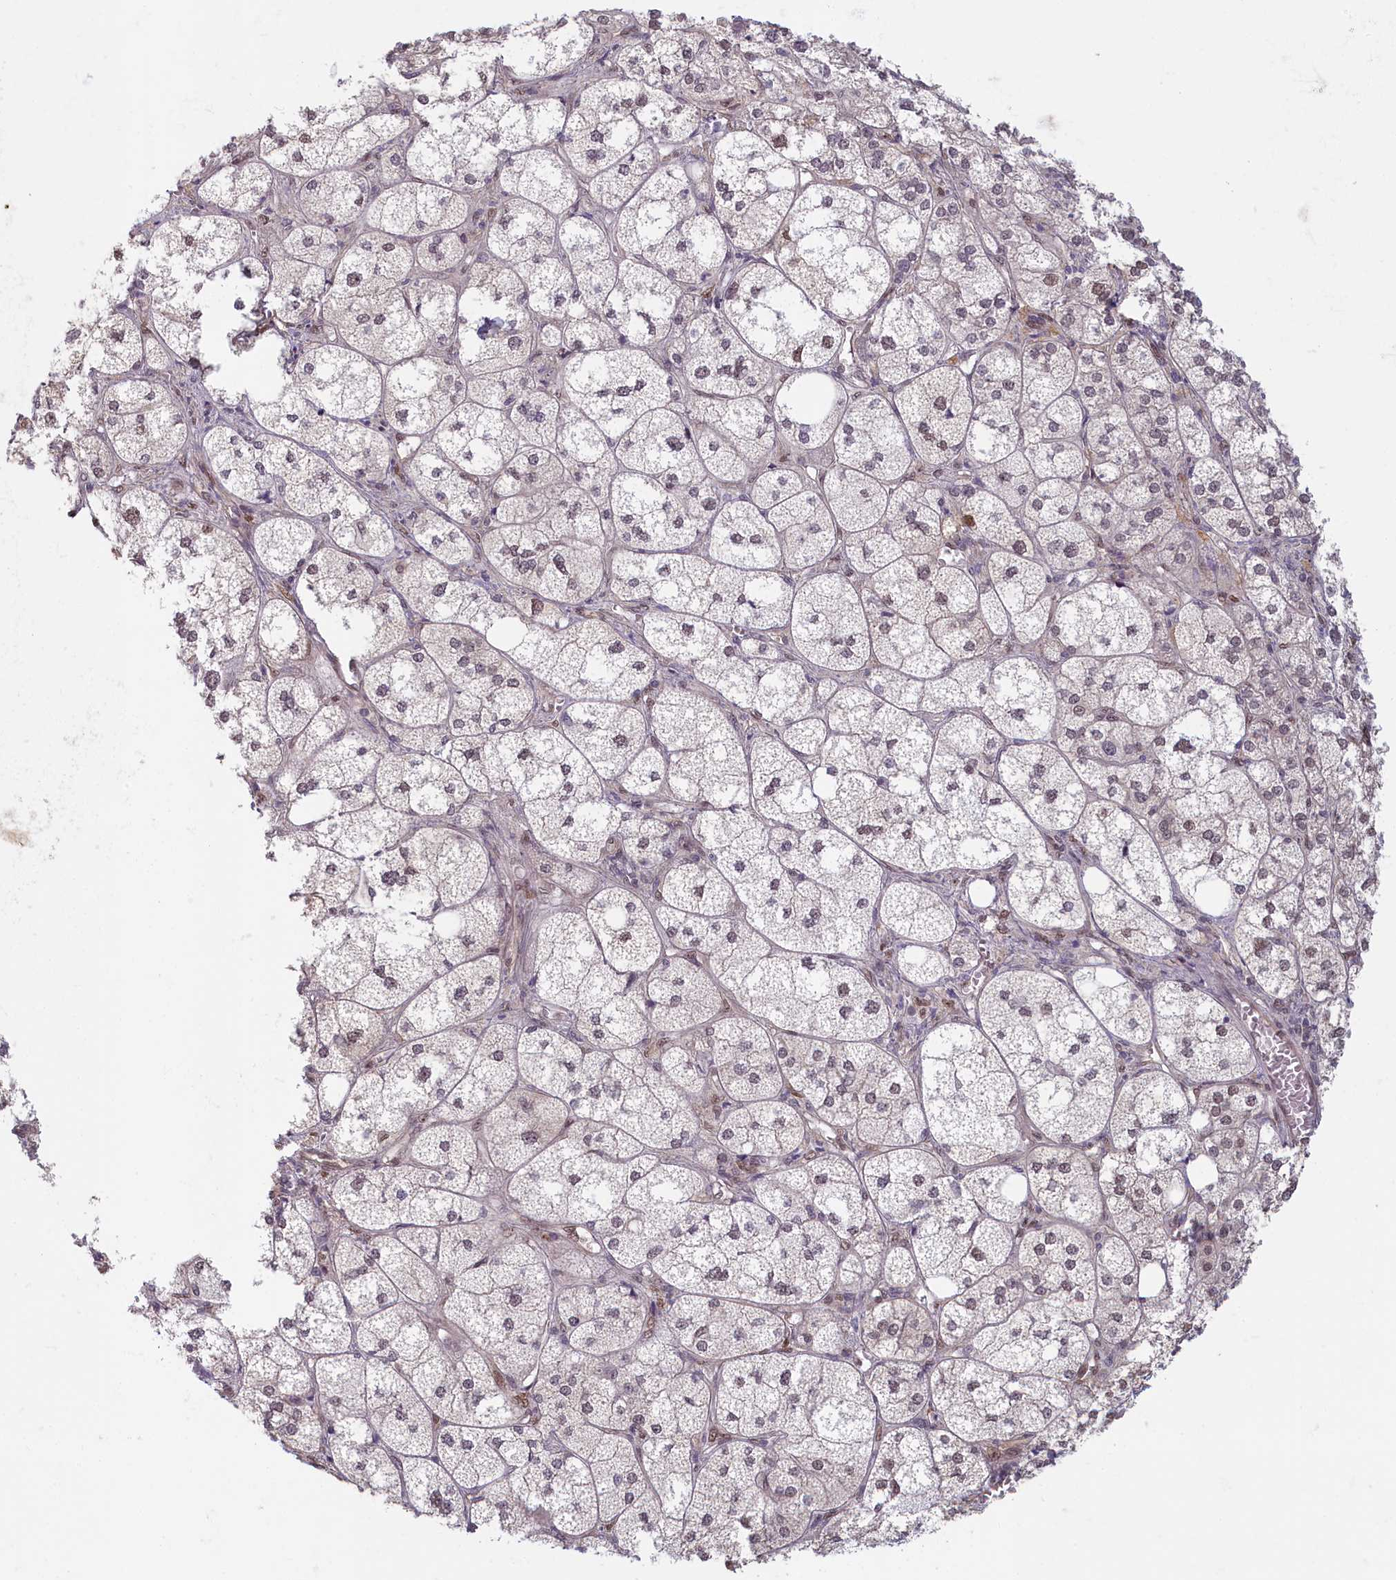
{"staining": {"intensity": "moderate", "quantity": "25%-75%", "location": "nuclear"}, "tissue": "adrenal gland", "cell_type": "Glandular cells", "image_type": "normal", "snomed": [{"axis": "morphology", "description": "Normal tissue, NOS"}, {"axis": "topography", "description": "Adrenal gland"}], "caption": "DAB (3,3'-diaminobenzidine) immunohistochemical staining of unremarkable human adrenal gland displays moderate nuclear protein staining in about 25%-75% of glandular cells. (Stains: DAB (3,3'-diaminobenzidine) in brown, nuclei in blue, Microscopy: brightfield microscopy at high magnification).", "gene": "C19orf44", "patient": {"sex": "female", "age": 61}}